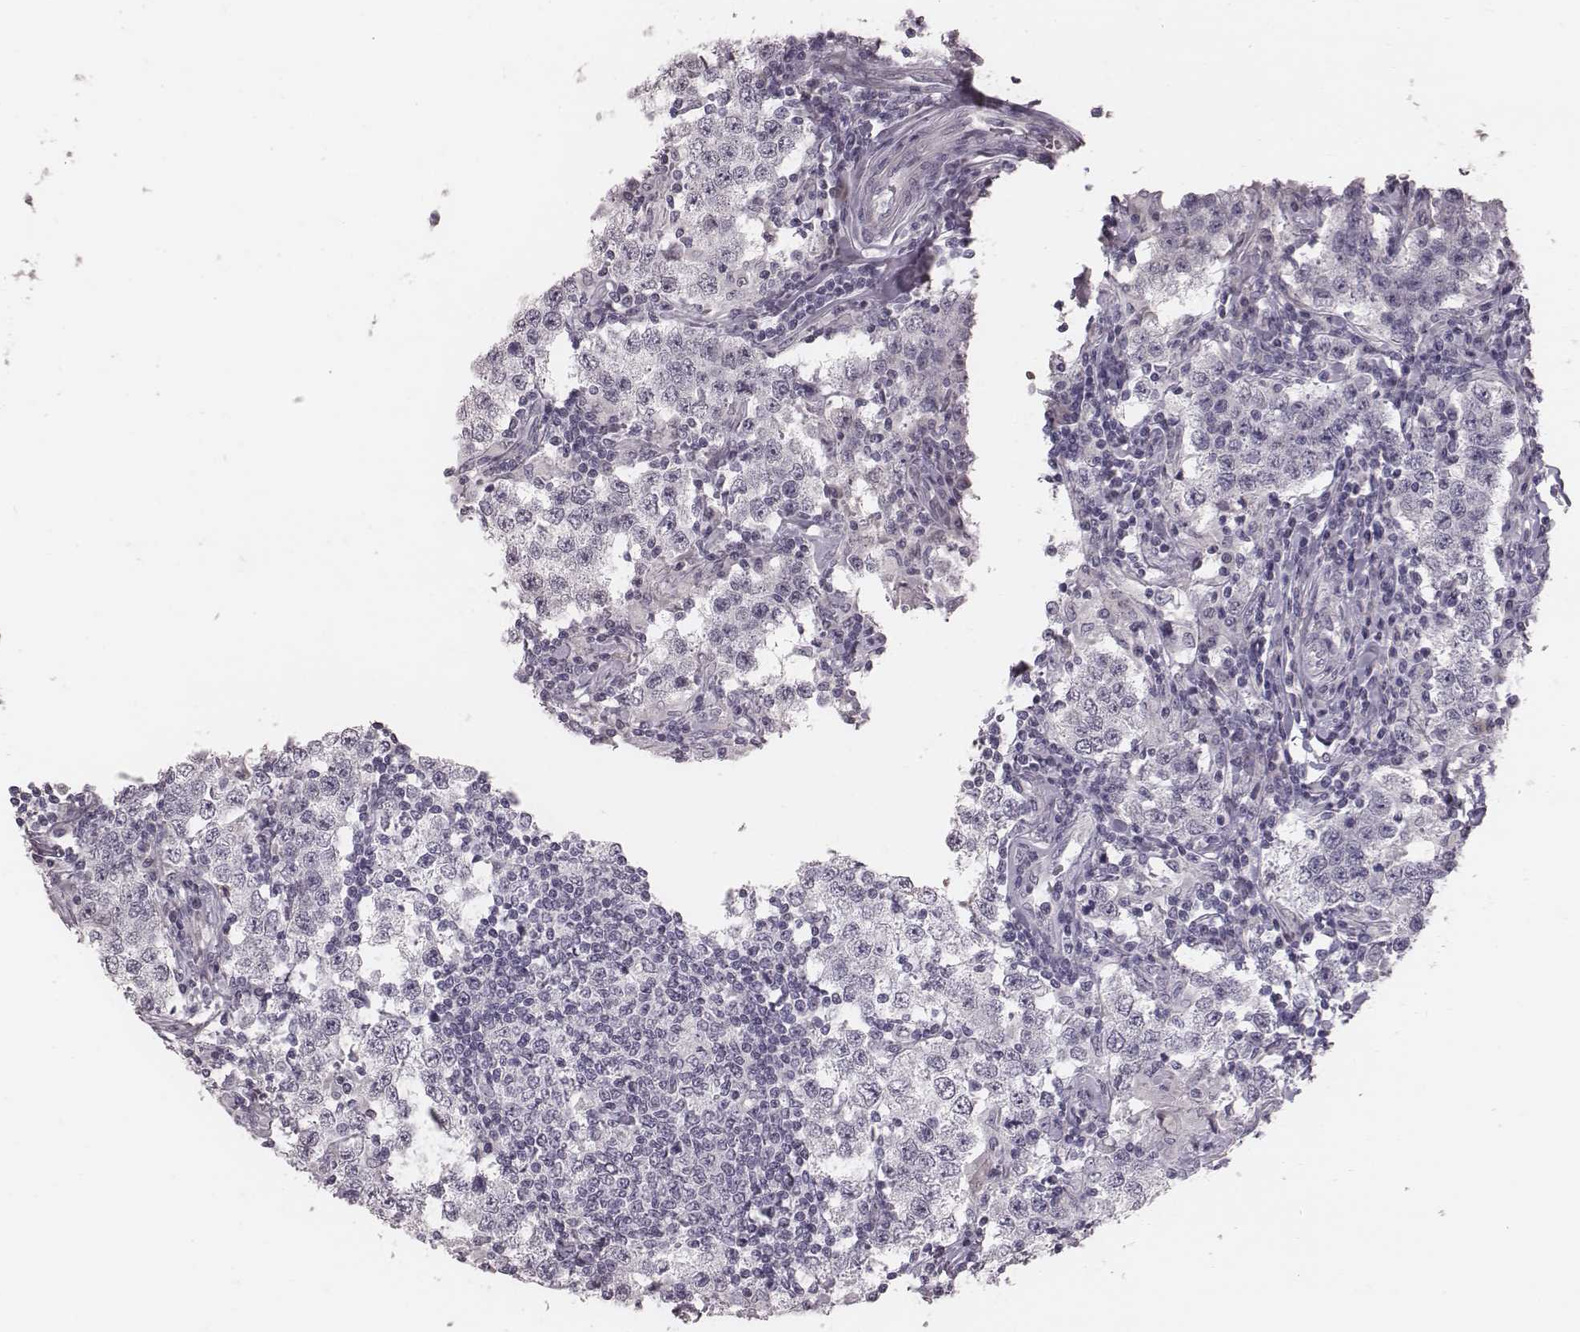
{"staining": {"intensity": "negative", "quantity": "none", "location": "none"}, "tissue": "testis cancer", "cell_type": "Tumor cells", "image_type": "cancer", "snomed": [{"axis": "morphology", "description": "Seminoma, NOS"}, {"axis": "morphology", "description": "Carcinoma, Embryonal, NOS"}, {"axis": "topography", "description": "Testis"}], "caption": "This histopathology image is of testis cancer (embryonal carcinoma) stained with immunohistochemistry (IHC) to label a protein in brown with the nuclei are counter-stained blue. There is no staining in tumor cells. (Brightfield microscopy of DAB (3,3'-diaminobenzidine) immunohistochemistry (IHC) at high magnification).", "gene": "CFTR", "patient": {"sex": "male", "age": 41}}